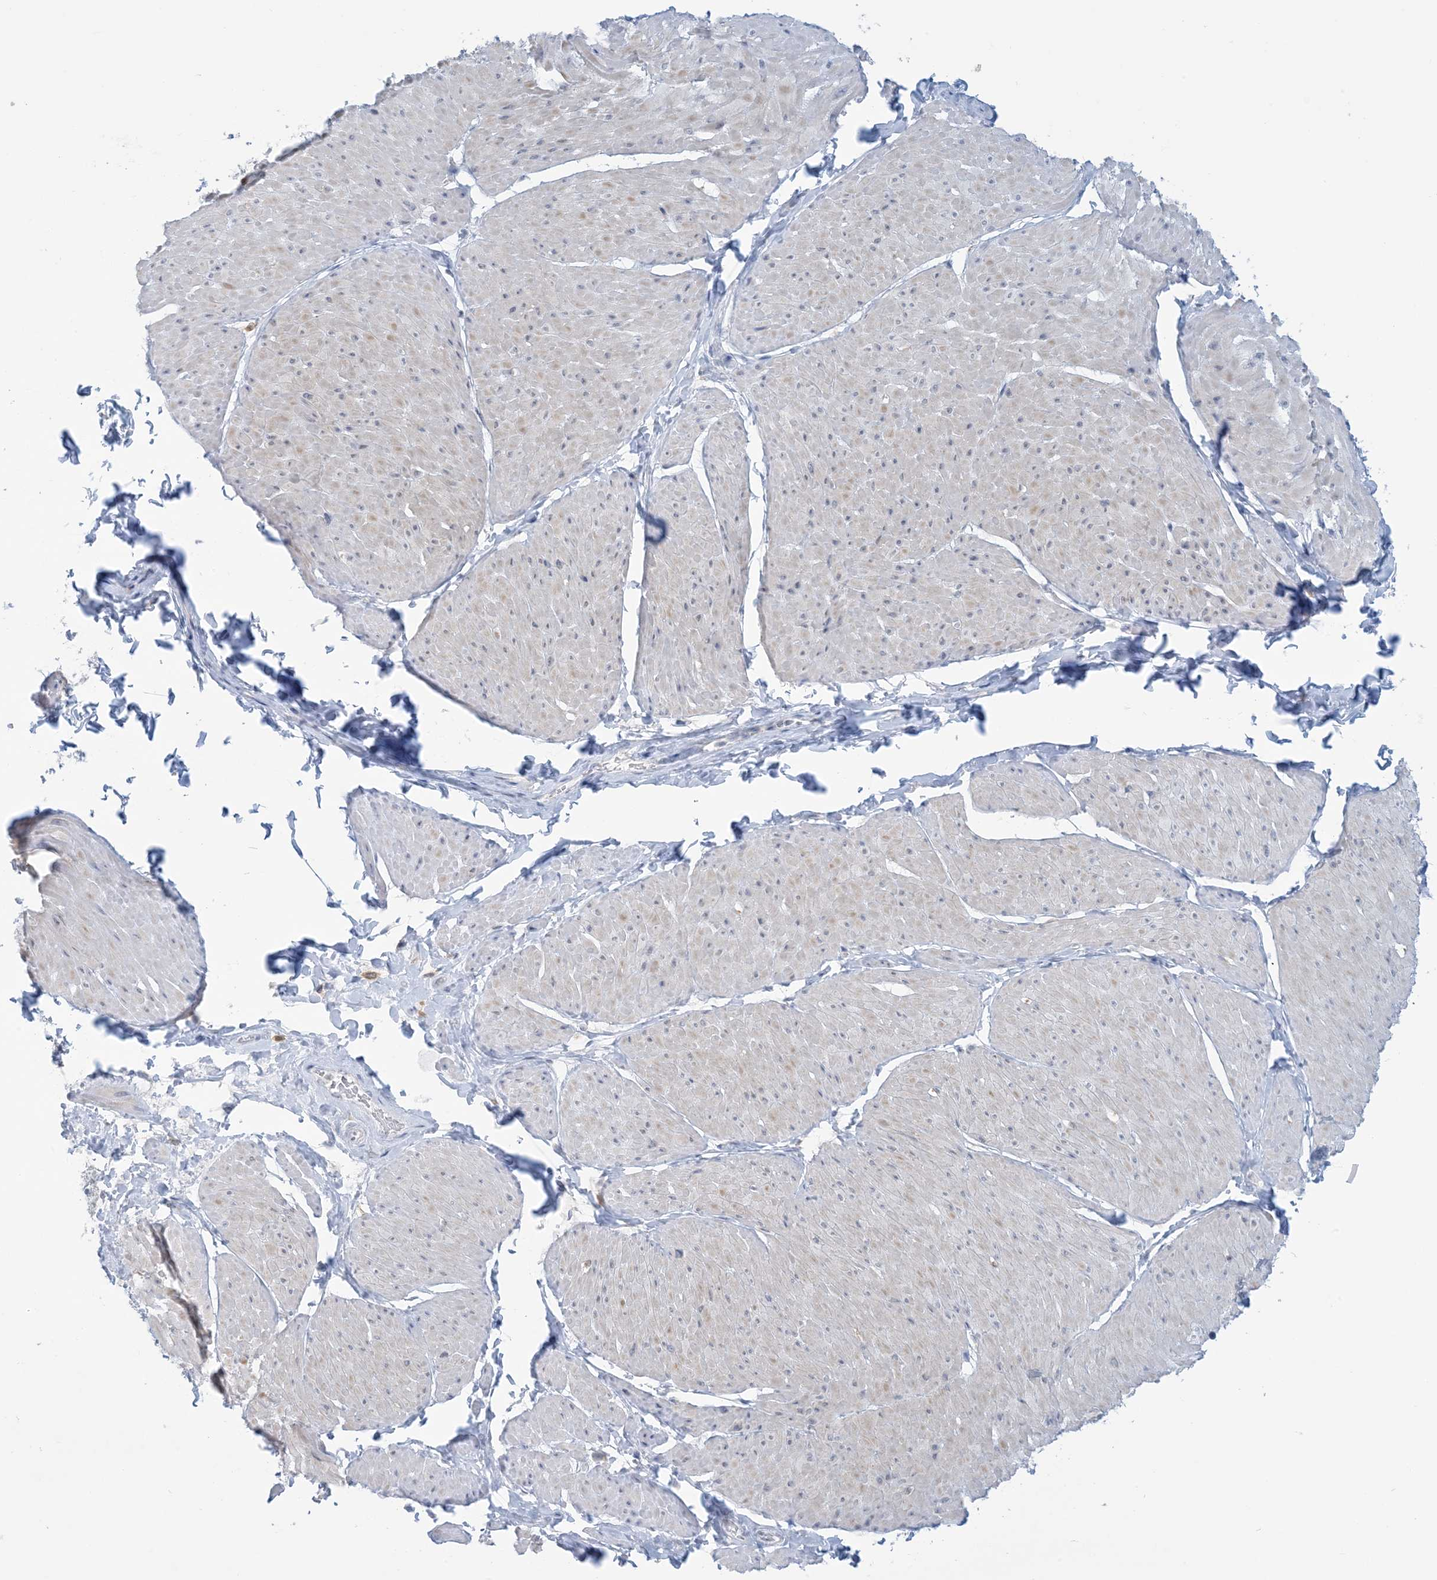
{"staining": {"intensity": "negative", "quantity": "none", "location": "none"}, "tissue": "smooth muscle", "cell_type": "Smooth muscle cells", "image_type": "normal", "snomed": [{"axis": "morphology", "description": "Urothelial carcinoma, High grade"}, {"axis": "topography", "description": "Urinary bladder"}], "caption": "Immunohistochemistry photomicrograph of unremarkable smooth muscle: human smooth muscle stained with DAB displays no significant protein expression in smooth muscle cells.", "gene": "MRPS18A", "patient": {"sex": "male", "age": 46}}